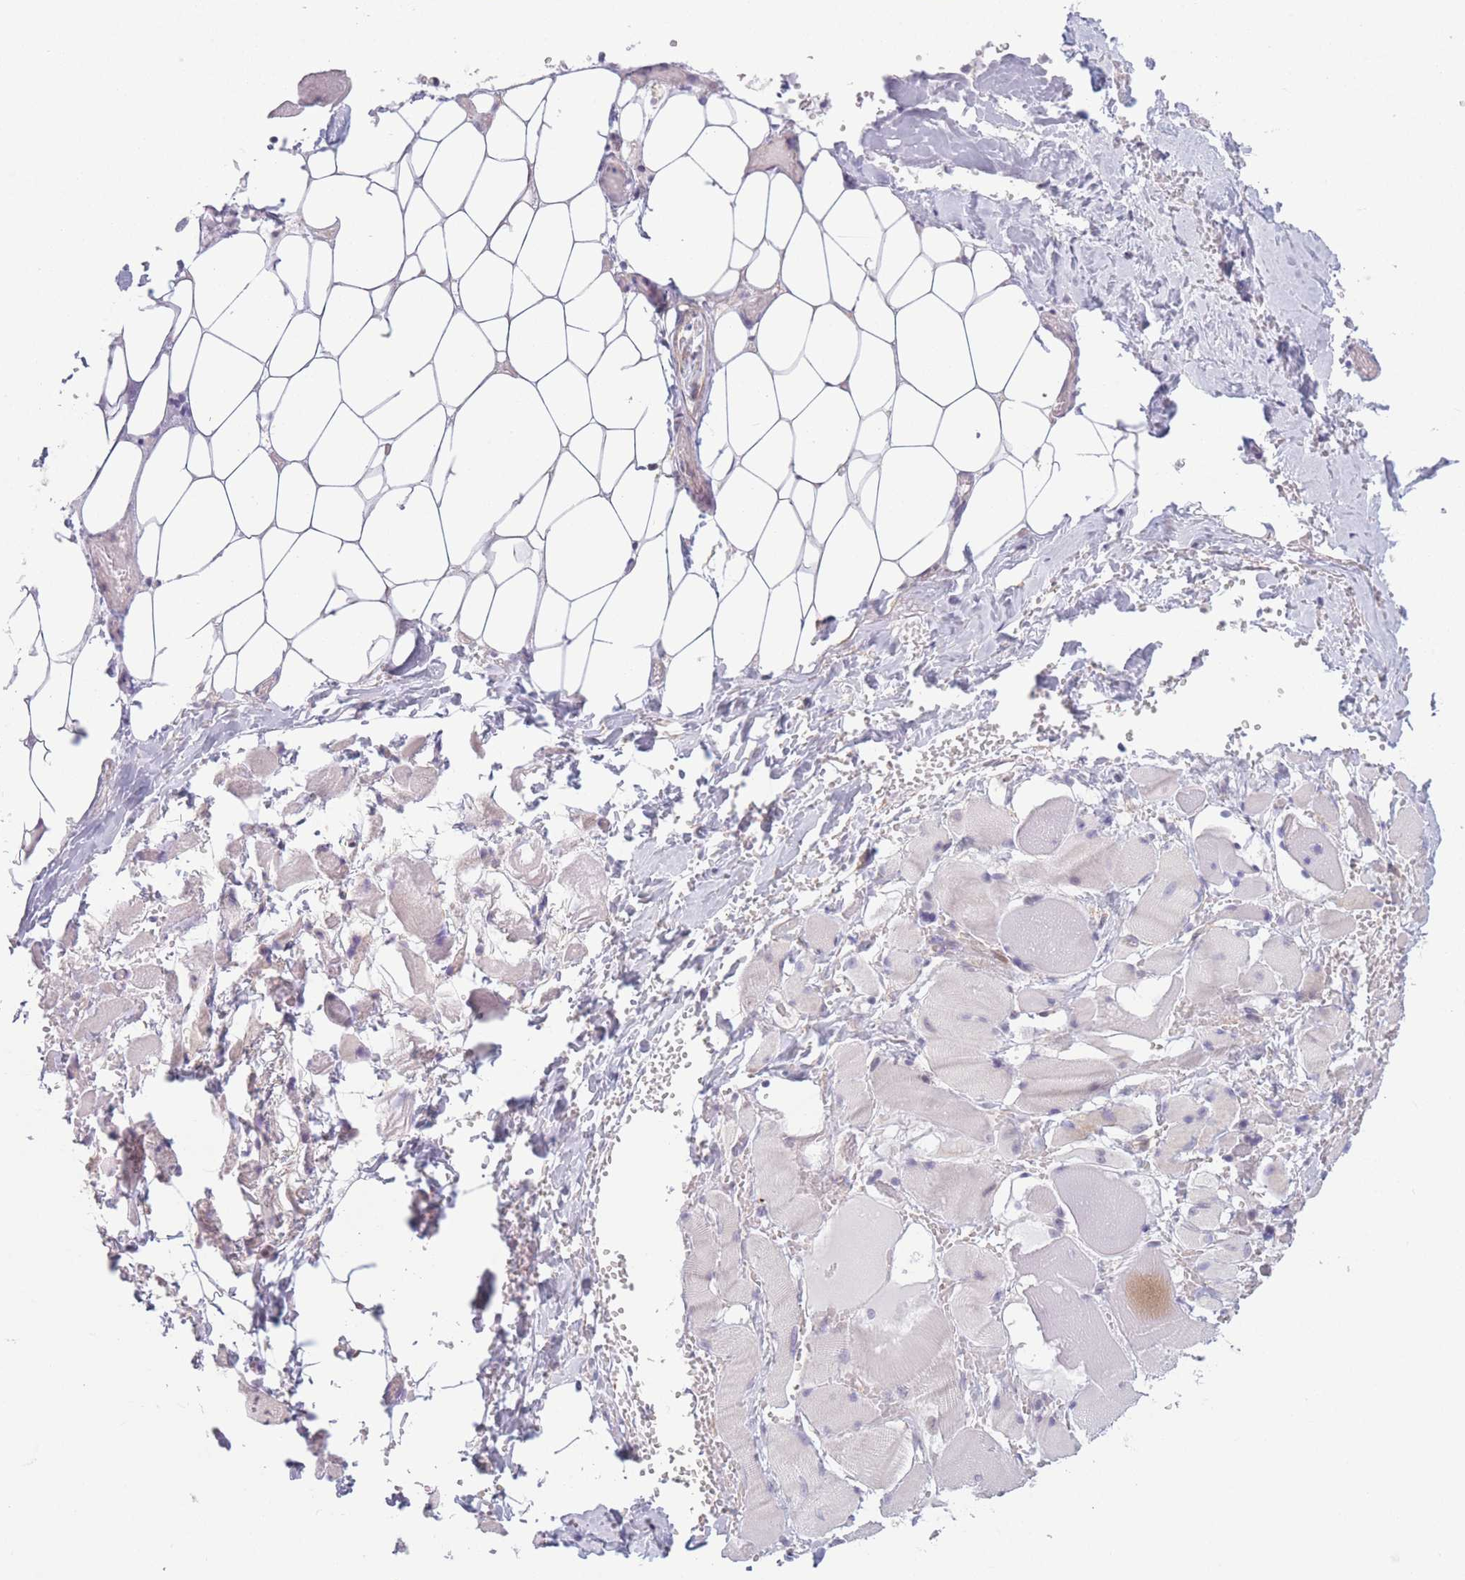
{"staining": {"intensity": "negative", "quantity": "none", "location": "none"}, "tissue": "skeletal muscle", "cell_type": "Myocytes", "image_type": "normal", "snomed": [{"axis": "morphology", "description": "Normal tissue, NOS"}, {"axis": "morphology", "description": "Basal cell carcinoma"}, {"axis": "topography", "description": "Skeletal muscle"}], "caption": "DAB immunohistochemical staining of normal skeletal muscle reveals no significant expression in myocytes.", "gene": "ENSG00000267179", "patient": {"sex": "female", "age": 64}}